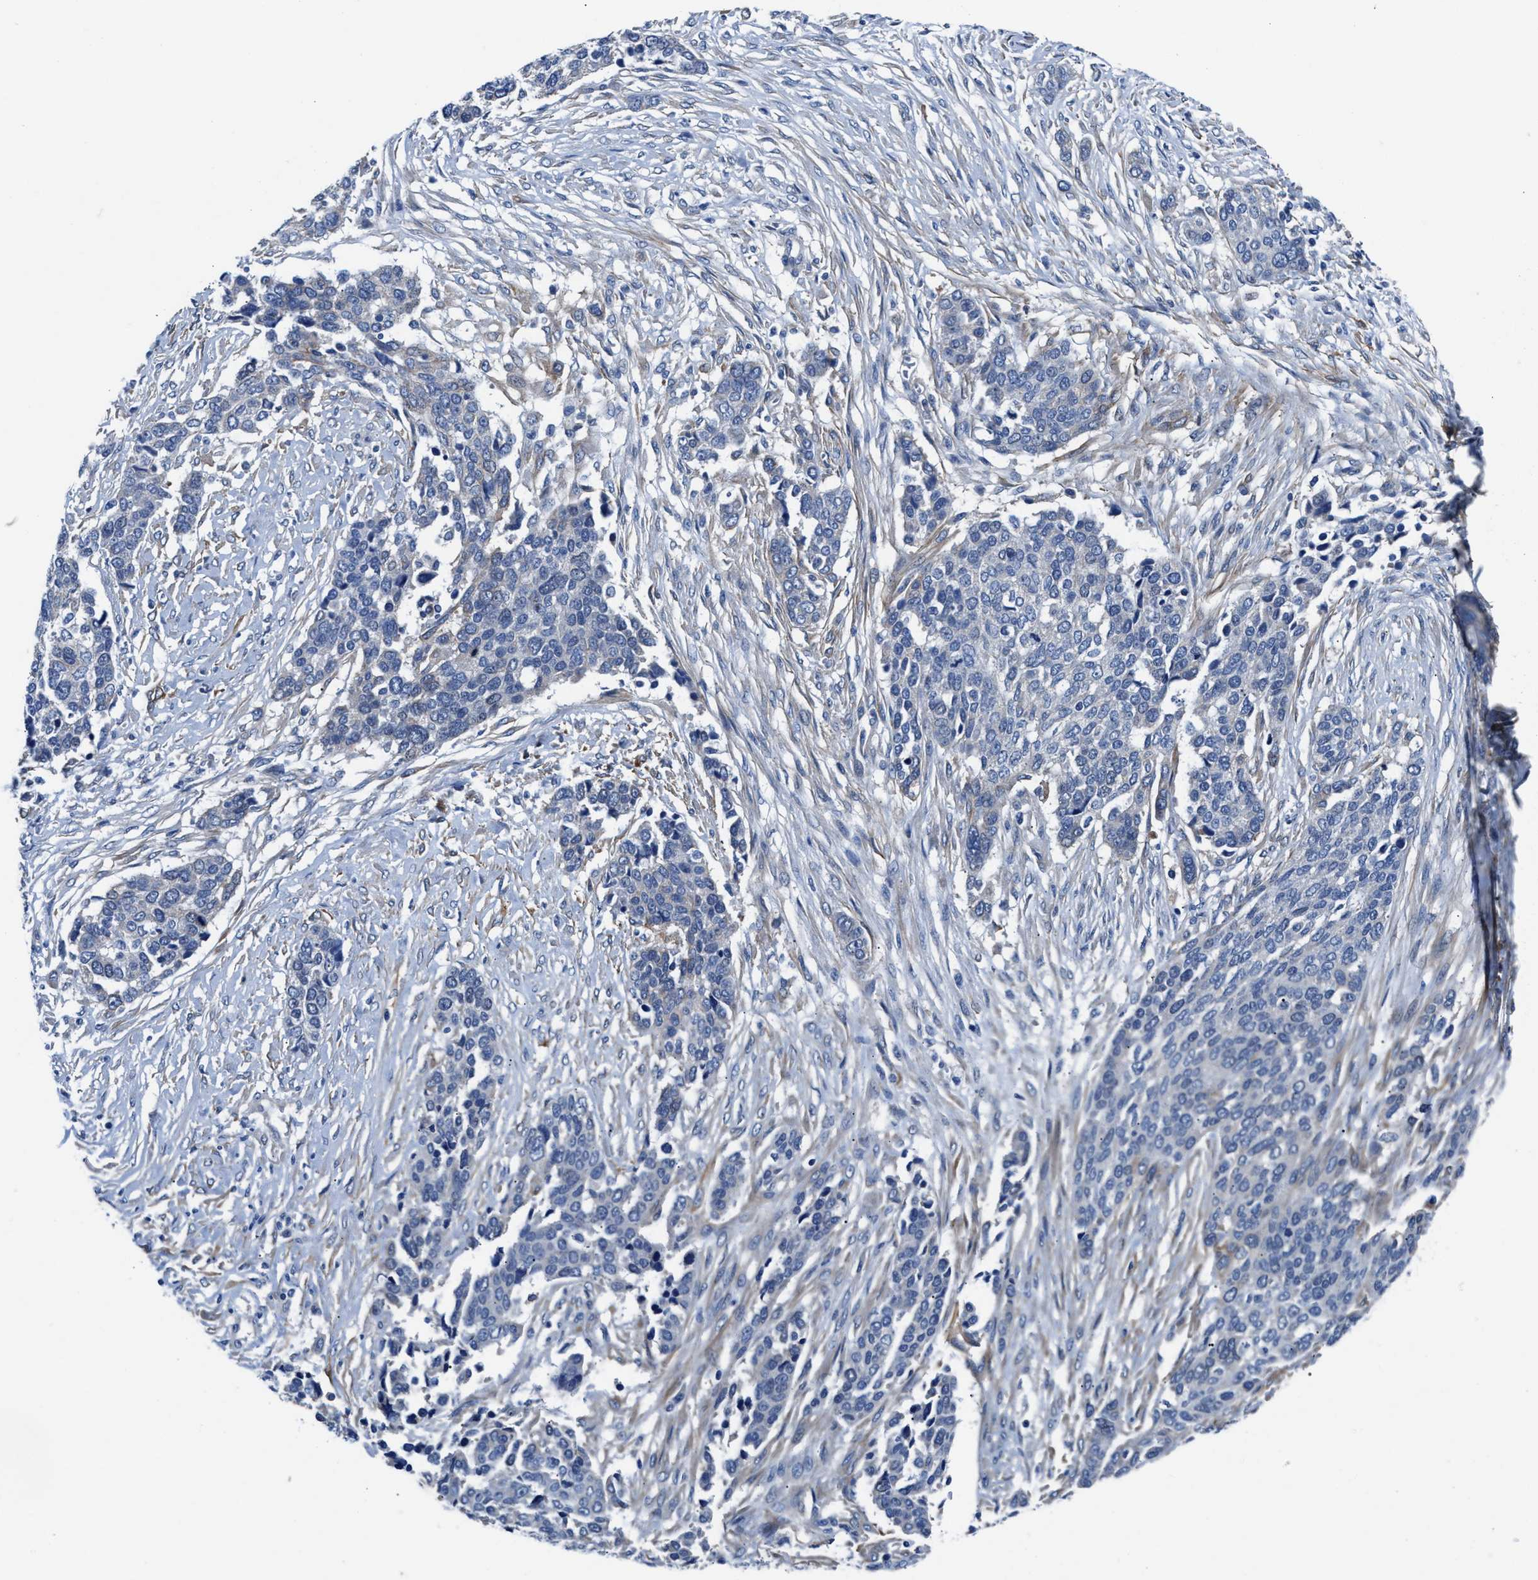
{"staining": {"intensity": "negative", "quantity": "none", "location": "none"}, "tissue": "ovarian cancer", "cell_type": "Tumor cells", "image_type": "cancer", "snomed": [{"axis": "morphology", "description": "Cystadenocarcinoma, serous, NOS"}, {"axis": "topography", "description": "Ovary"}], "caption": "Serous cystadenocarcinoma (ovarian) stained for a protein using immunohistochemistry demonstrates no staining tumor cells.", "gene": "PARG", "patient": {"sex": "female", "age": 44}}